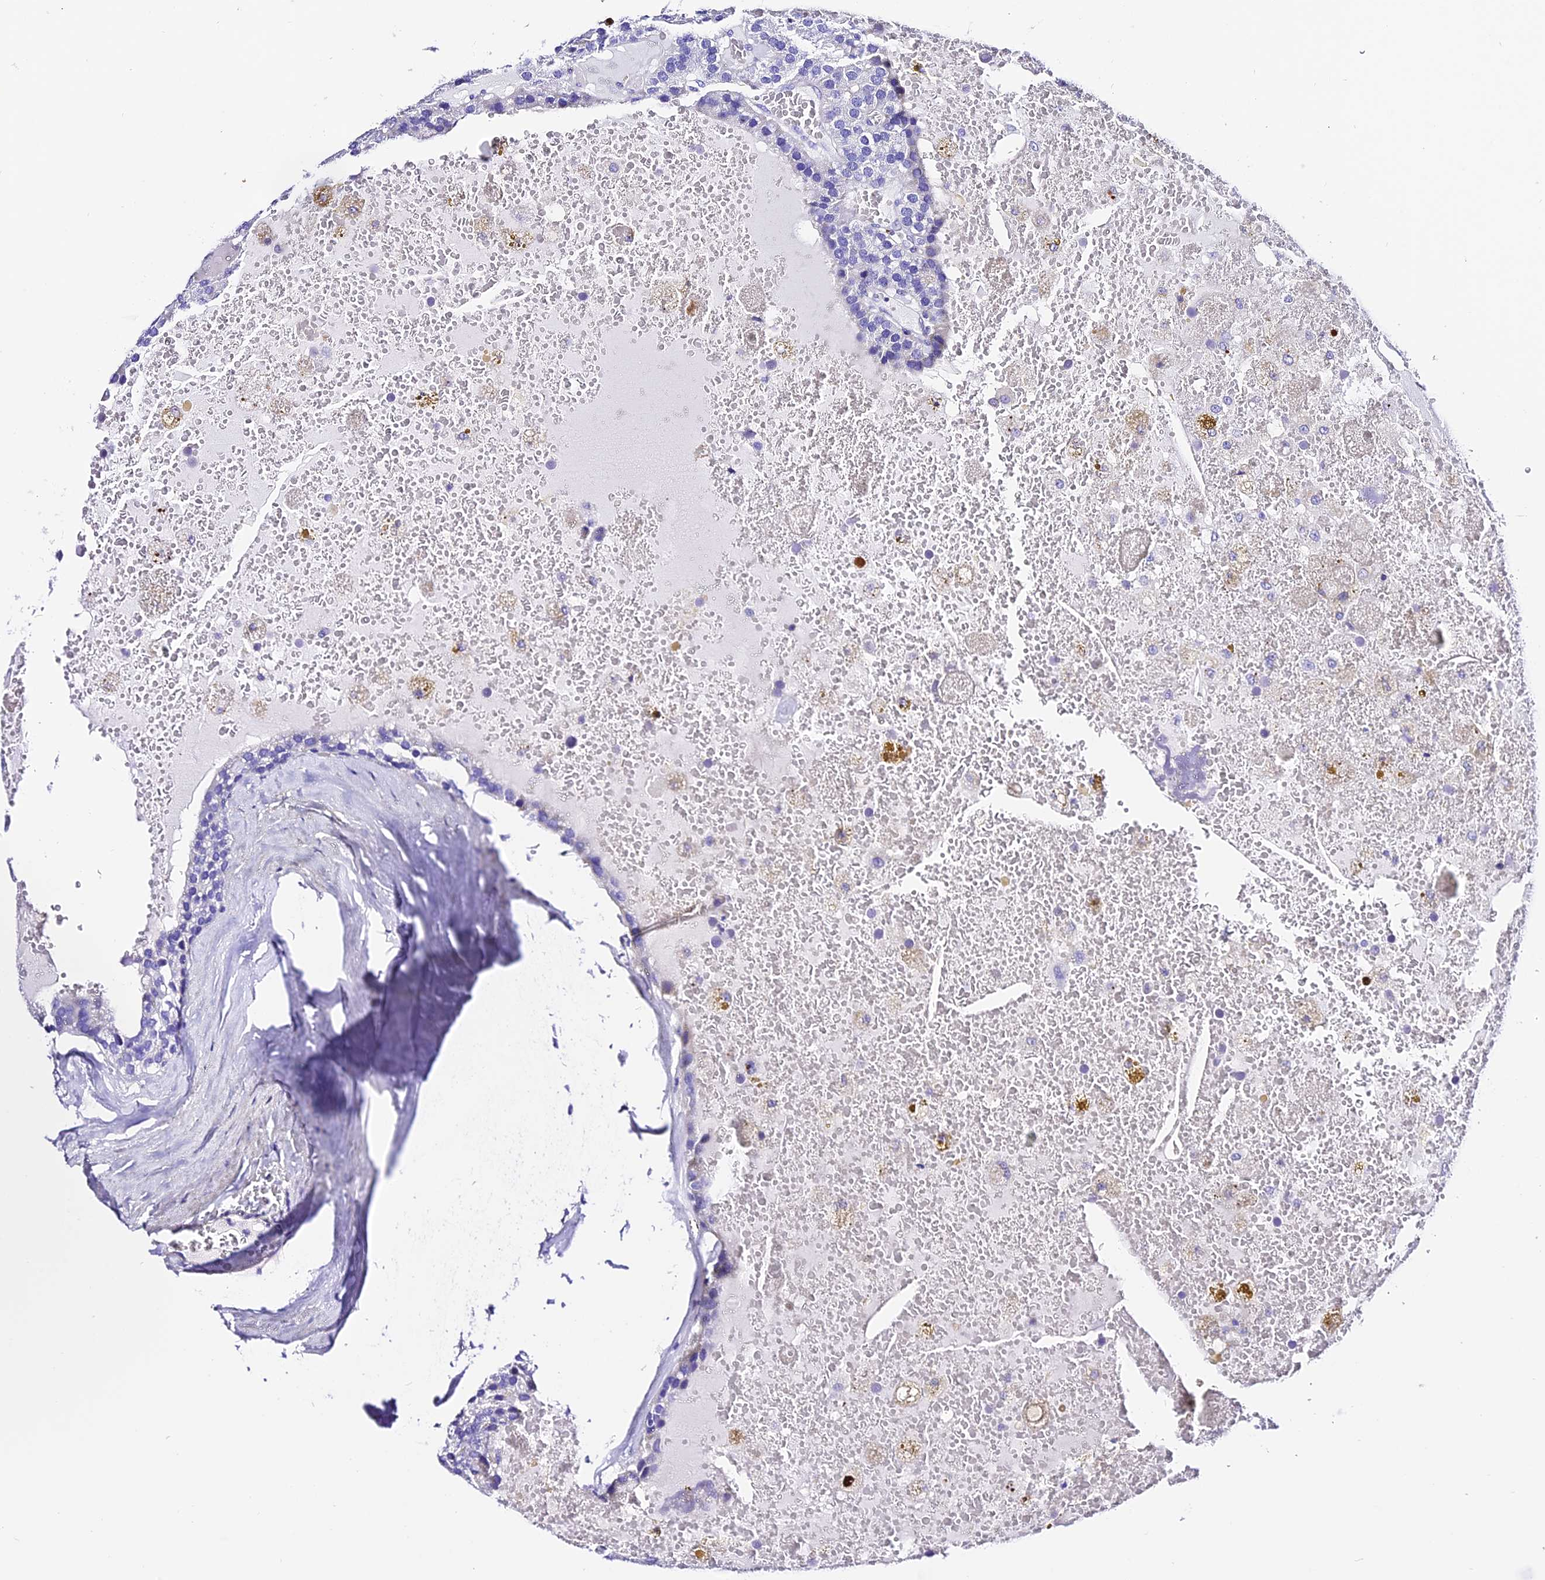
{"staining": {"intensity": "negative", "quantity": "none", "location": "none"}, "tissue": "parathyroid gland", "cell_type": "Glandular cells", "image_type": "normal", "snomed": [{"axis": "morphology", "description": "Normal tissue, NOS"}, {"axis": "morphology", "description": "Adenoma, NOS"}, {"axis": "topography", "description": "Parathyroid gland"}], "caption": "DAB (3,3'-diaminobenzidine) immunohistochemical staining of unremarkable human parathyroid gland demonstrates no significant staining in glandular cells.", "gene": "TRMT44", "patient": {"sex": "female", "age": 86}}